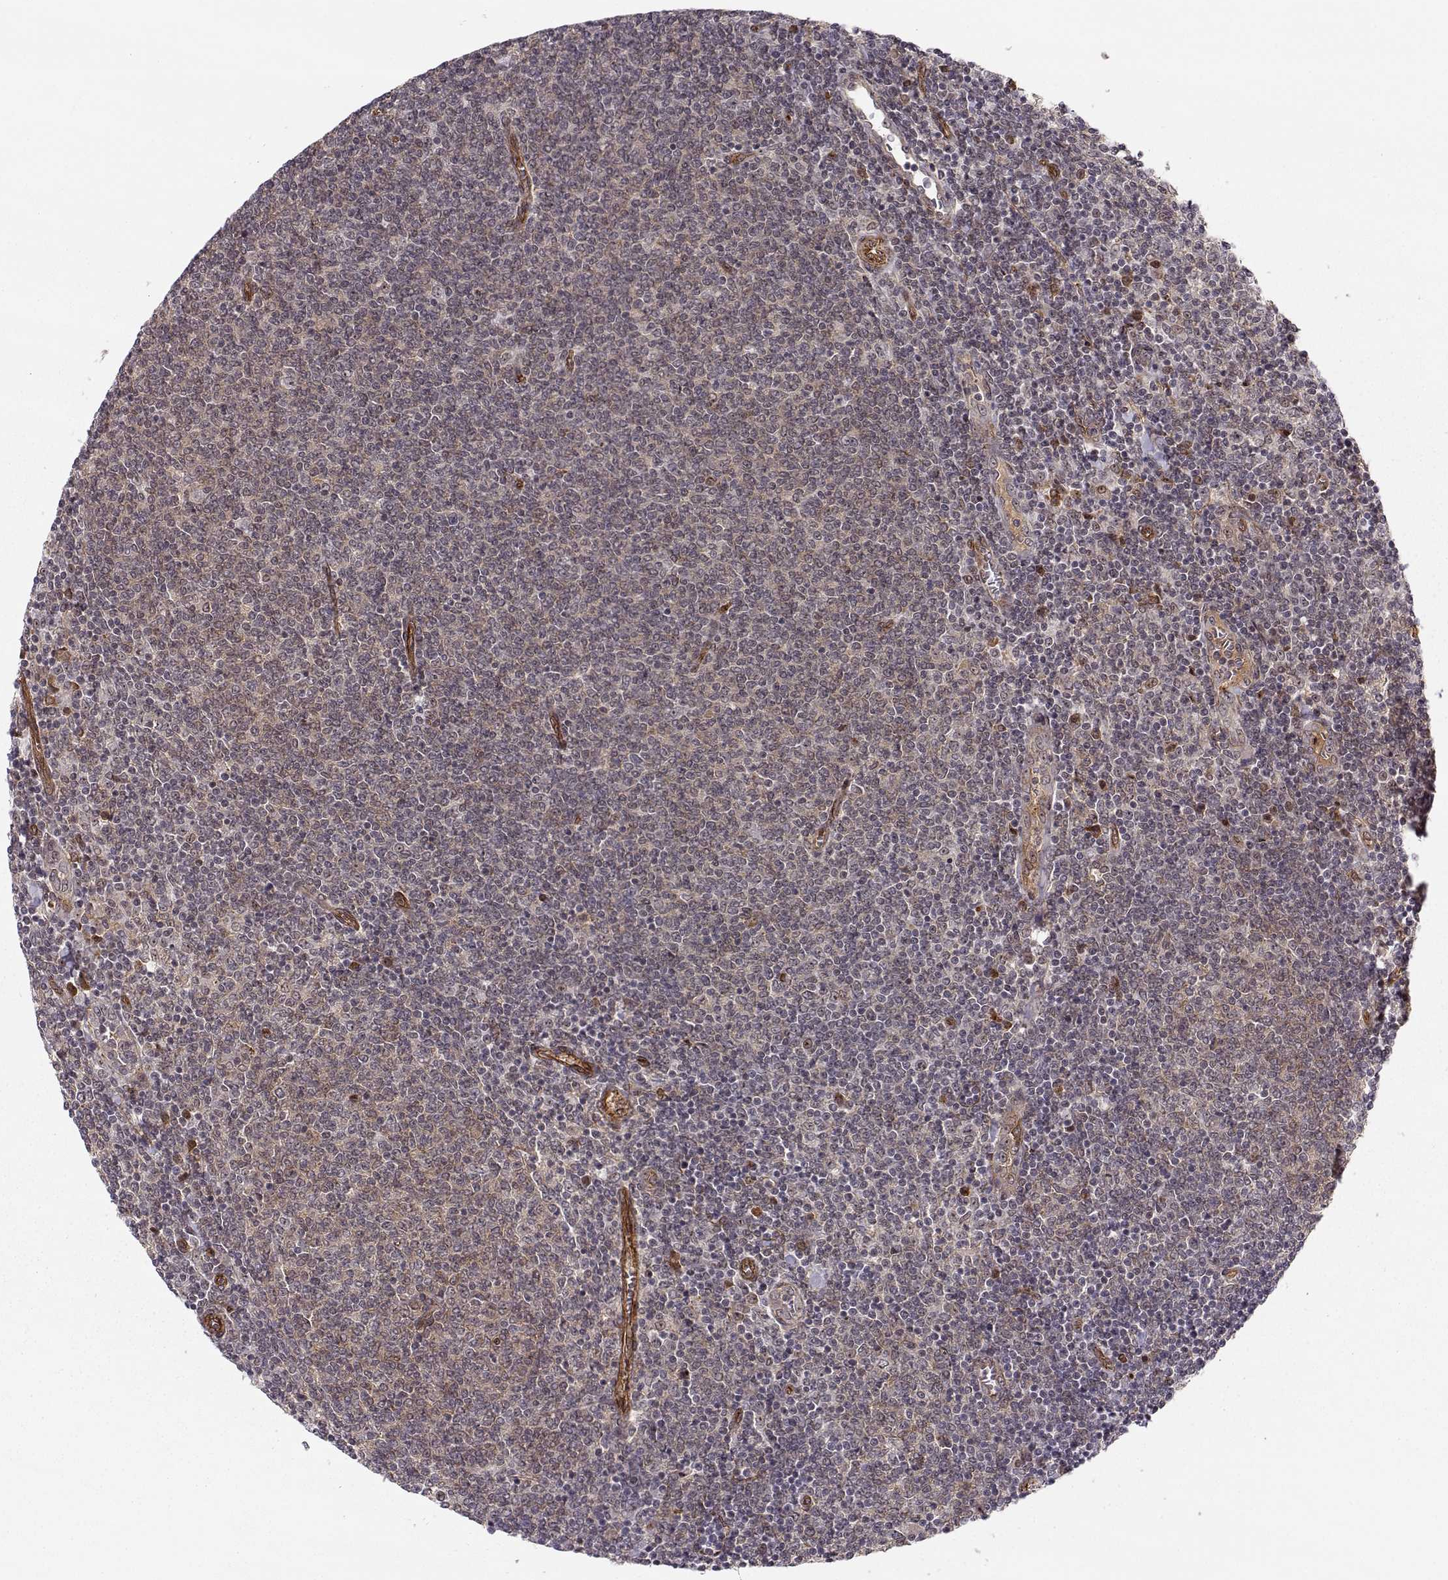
{"staining": {"intensity": "weak", "quantity": ">75%", "location": "cytoplasmic/membranous"}, "tissue": "lymphoma", "cell_type": "Tumor cells", "image_type": "cancer", "snomed": [{"axis": "morphology", "description": "Malignant lymphoma, non-Hodgkin's type, Low grade"}, {"axis": "topography", "description": "Lymph node"}], "caption": "Human malignant lymphoma, non-Hodgkin's type (low-grade) stained with a protein marker displays weak staining in tumor cells.", "gene": "CIR1", "patient": {"sex": "male", "age": 52}}